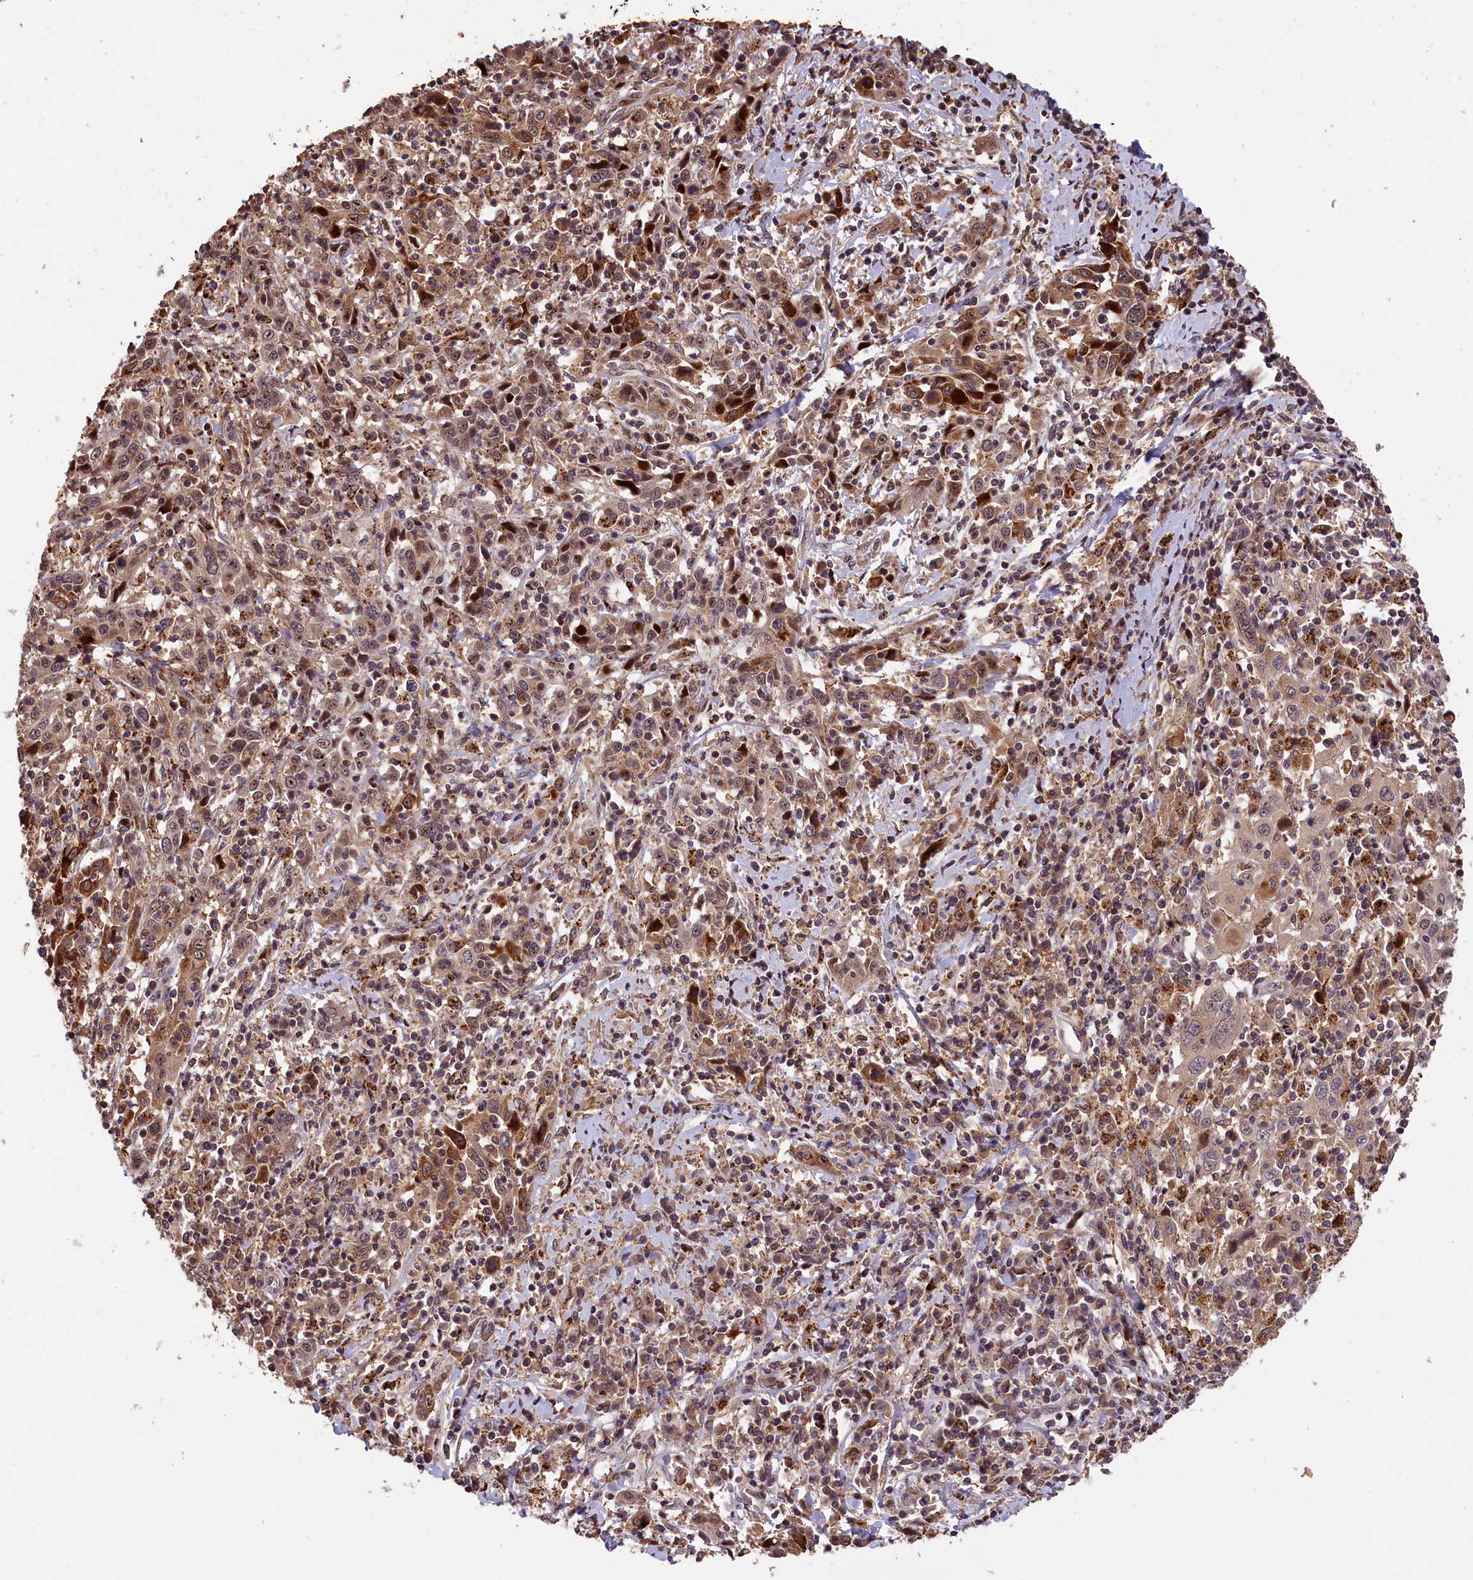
{"staining": {"intensity": "moderate", "quantity": "25%-75%", "location": "cytoplasmic/membranous,nuclear"}, "tissue": "cervical cancer", "cell_type": "Tumor cells", "image_type": "cancer", "snomed": [{"axis": "morphology", "description": "Squamous cell carcinoma, NOS"}, {"axis": "topography", "description": "Cervix"}], "caption": "About 25%-75% of tumor cells in human cervical cancer show moderate cytoplasmic/membranous and nuclear protein staining as visualized by brown immunohistochemical staining.", "gene": "PHAF1", "patient": {"sex": "female", "age": 46}}